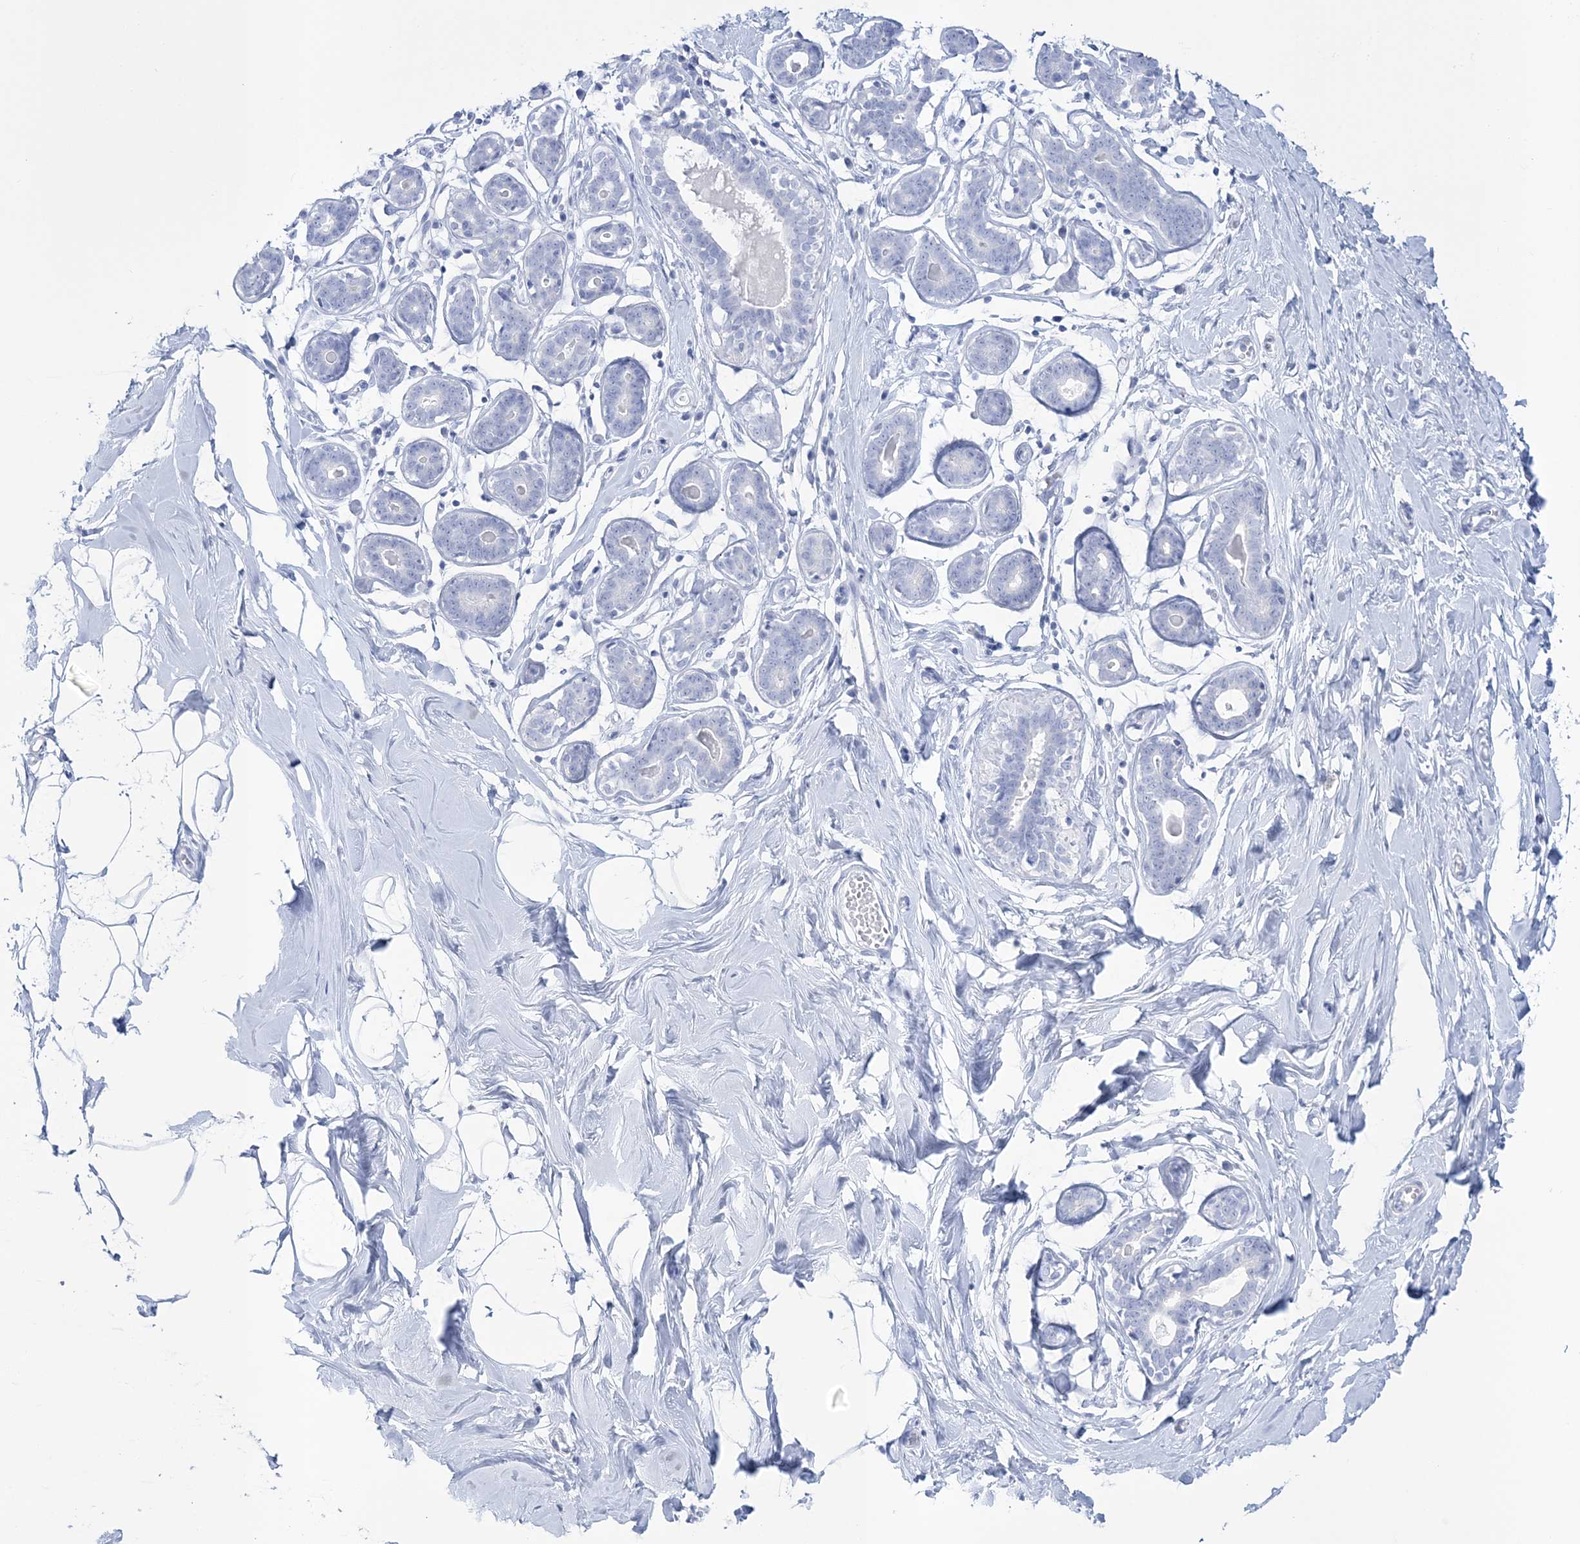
{"staining": {"intensity": "negative", "quantity": "none", "location": "none"}, "tissue": "breast", "cell_type": "Adipocytes", "image_type": "normal", "snomed": [{"axis": "morphology", "description": "Normal tissue, NOS"}, {"axis": "topography", "description": "Breast"}], "caption": "IHC of normal human breast displays no positivity in adipocytes.", "gene": "RBP2", "patient": {"sex": "female", "age": 26}}